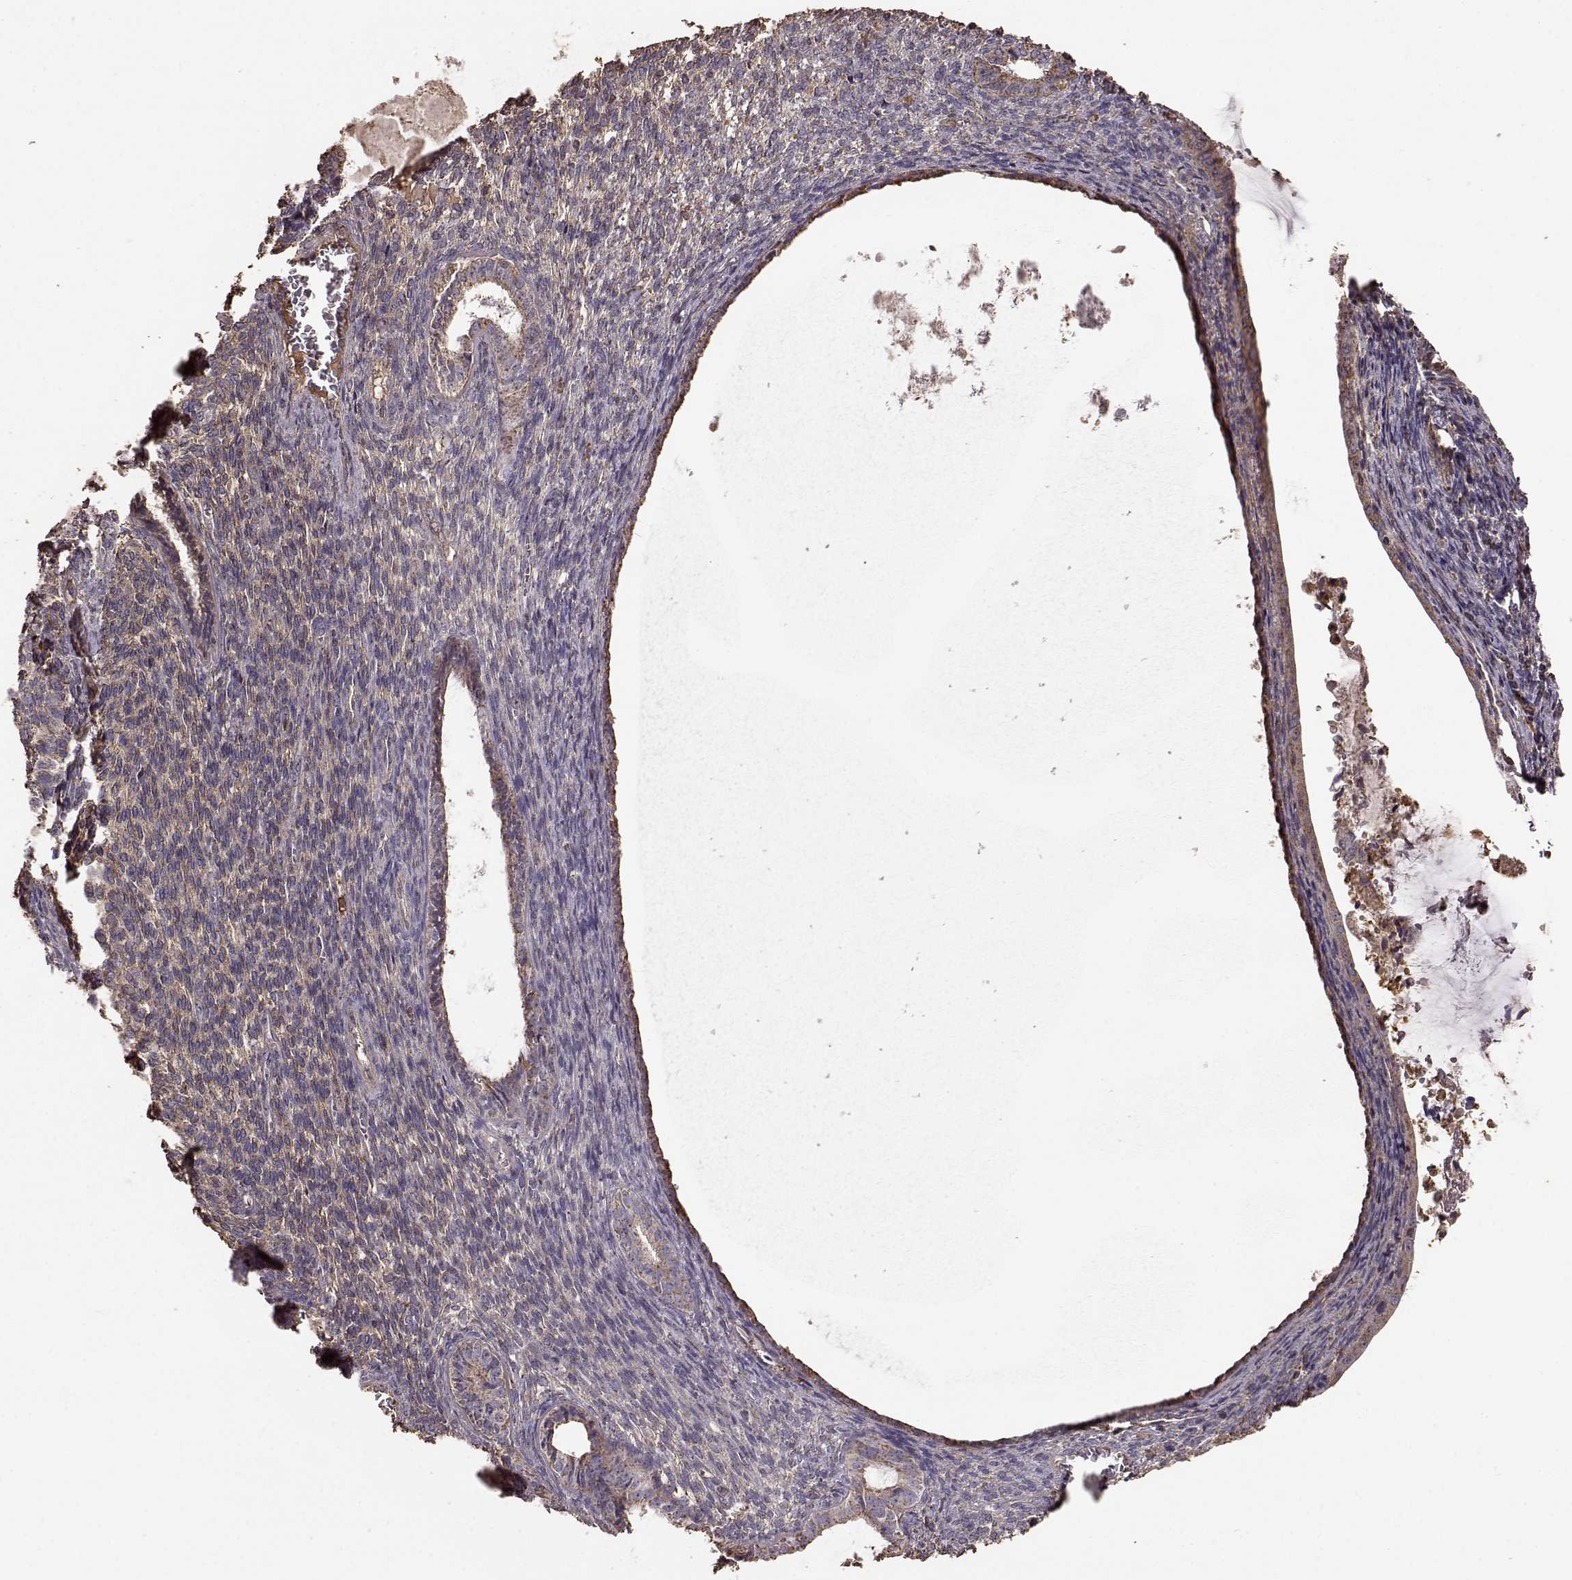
{"staining": {"intensity": "strong", "quantity": ">75%", "location": "cytoplasmic/membranous"}, "tissue": "endometrial cancer", "cell_type": "Tumor cells", "image_type": "cancer", "snomed": [{"axis": "morphology", "description": "Adenocarcinoma, NOS"}, {"axis": "topography", "description": "Endometrium"}], "caption": "Immunohistochemistry (IHC) photomicrograph of neoplastic tissue: human endometrial cancer (adenocarcinoma) stained using IHC shows high levels of strong protein expression localized specifically in the cytoplasmic/membranous of tumor cells, appearing as a cytoplasmic/membranous brown color.", "gene": "PTGES2", "patient": {"sex": "female", "age": 86}}